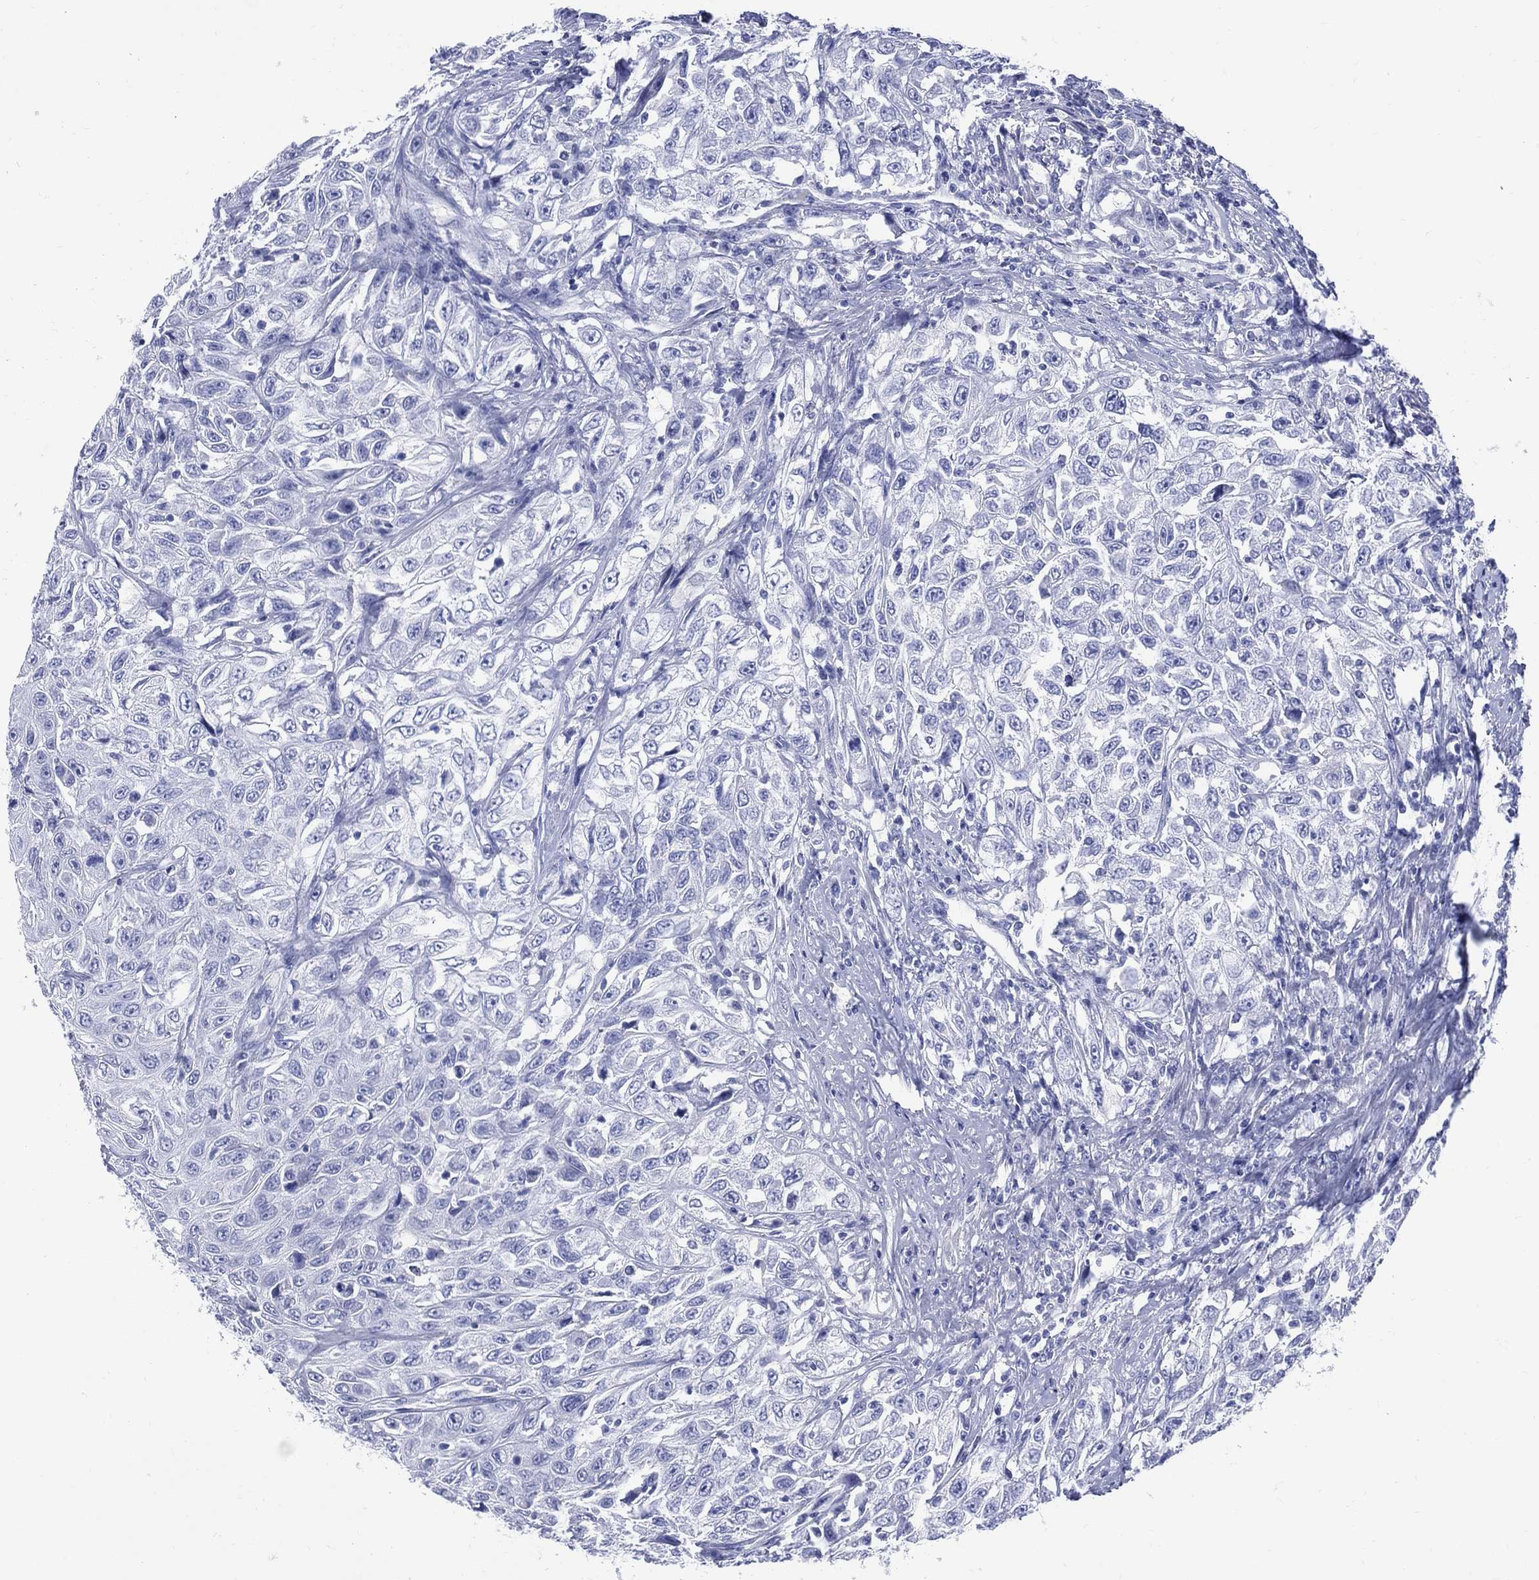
{"staining": {"intensity": "negative", "quantity": "none", "location": "none"}, "tissue": "urothelial cancer", "cell_type": "Tumor cells", "image_type": "cancer", "snomed": [{"axis": "morphology", "description": "Urothelial carcinoma, High grade"}, {"axis": "topography", "description": "Urinary bladder"}], "caption": "High magnification brightfield microscopy of urothelial cancer stained with DAB (brown) and counterstained with hematoxylin (blue): tumor cells show no significant positivity.", "gene": "LRRD1", "patient": {"sex": "female", "age": 56}}